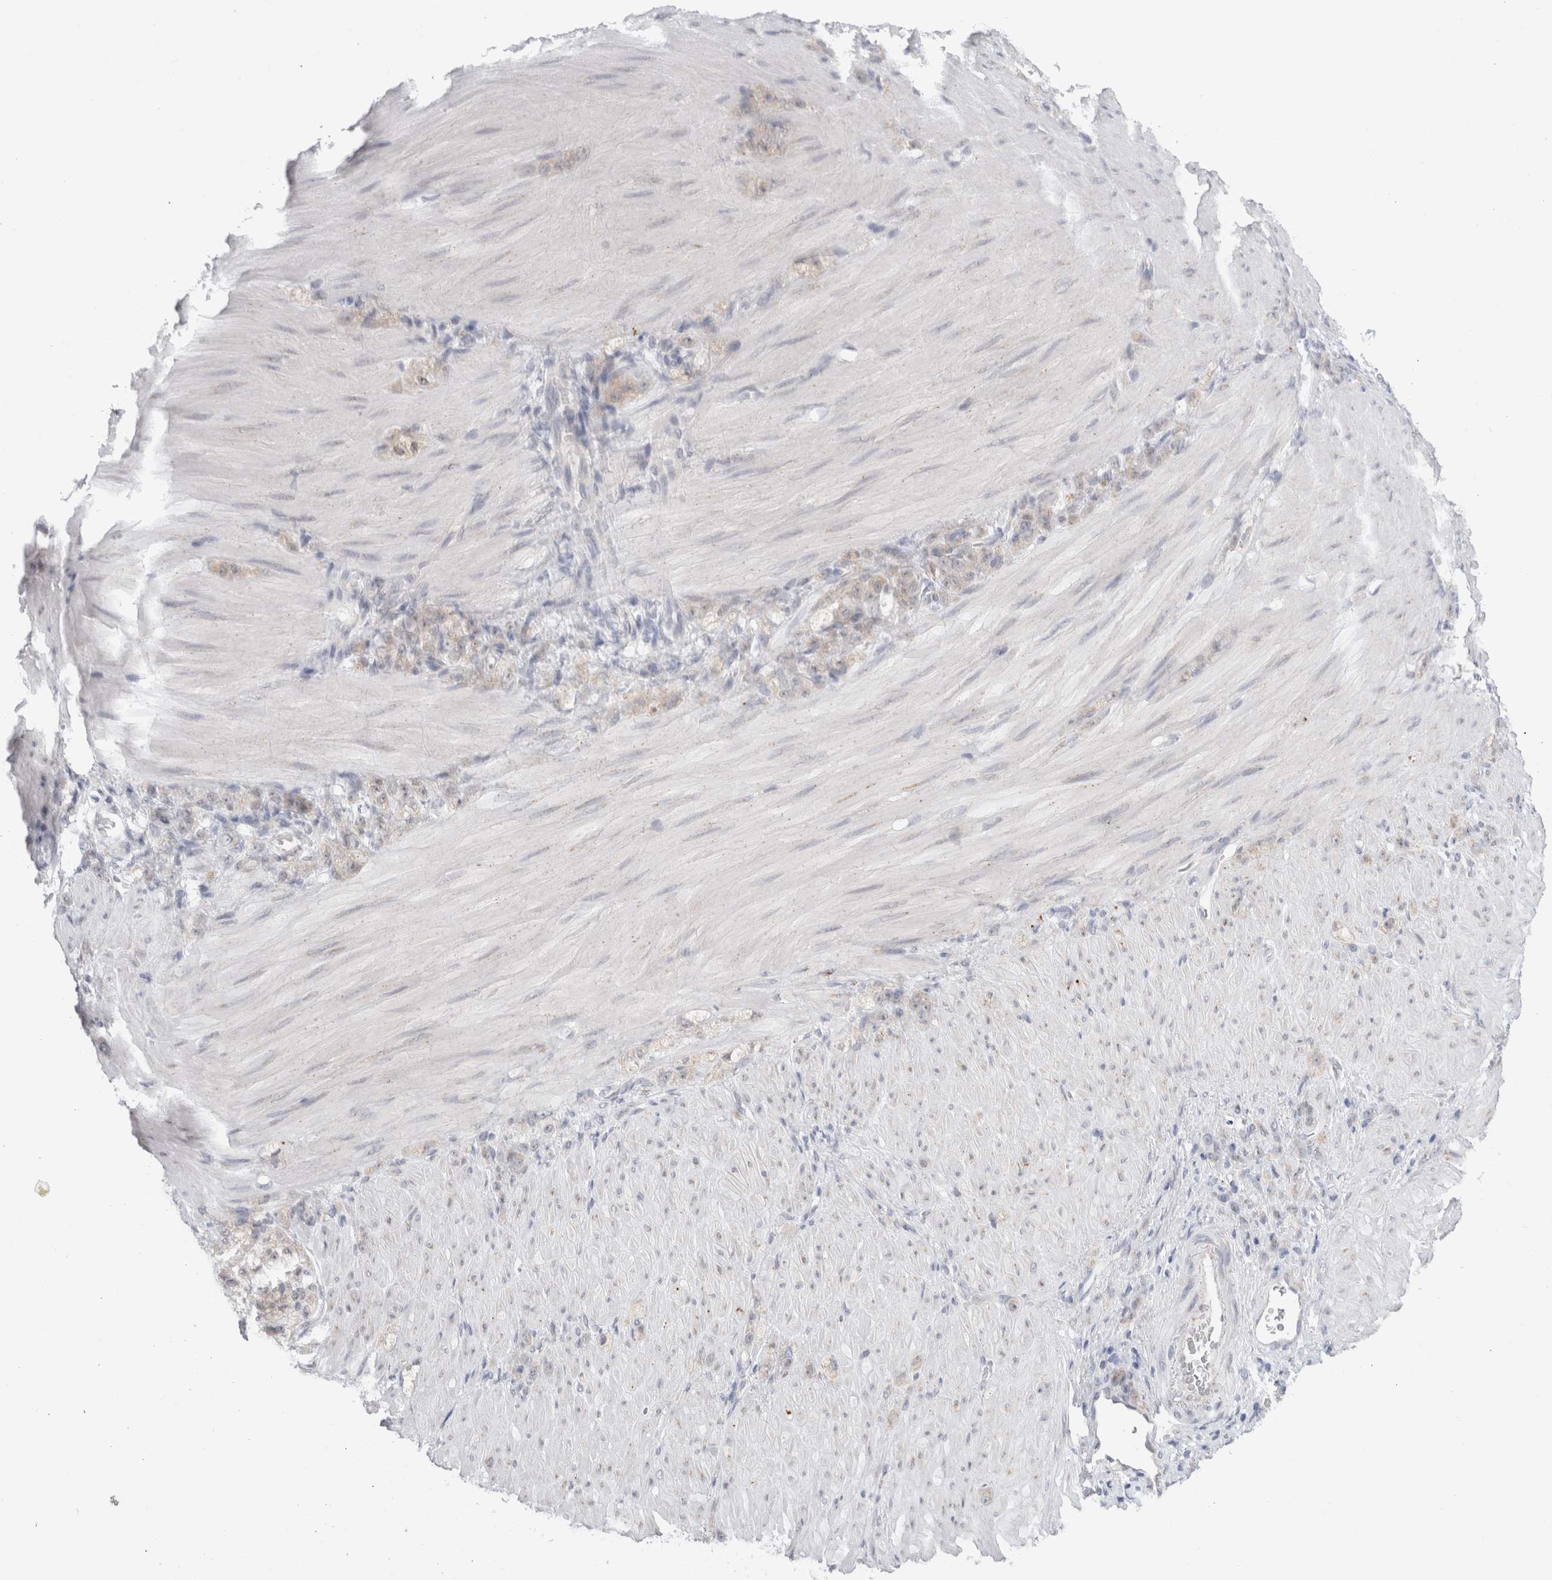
{"staining": {"intensity": "weak", "quantity": "<25%", "location": "cytoplasmic/membranous"}, "tissue": "stomach cancer", "cell_type": "Tumor cells", "image_type": "cancer", "snomed": [{"axis": "morphology", "description": "Normal tissue, NOS"}, {"axis": "morphology", "description": "Adenocarcinoma, NOS"}, {"axis": "topography", "description": "Stomach"}], "caption": "This is a photomicrograph of IHC staining of stomach cancer (adenocarcinoma), which shows no positivity in tumor cells.", "gene": "TRMT1L", "patient": {"sex": "male", "age": 82}}